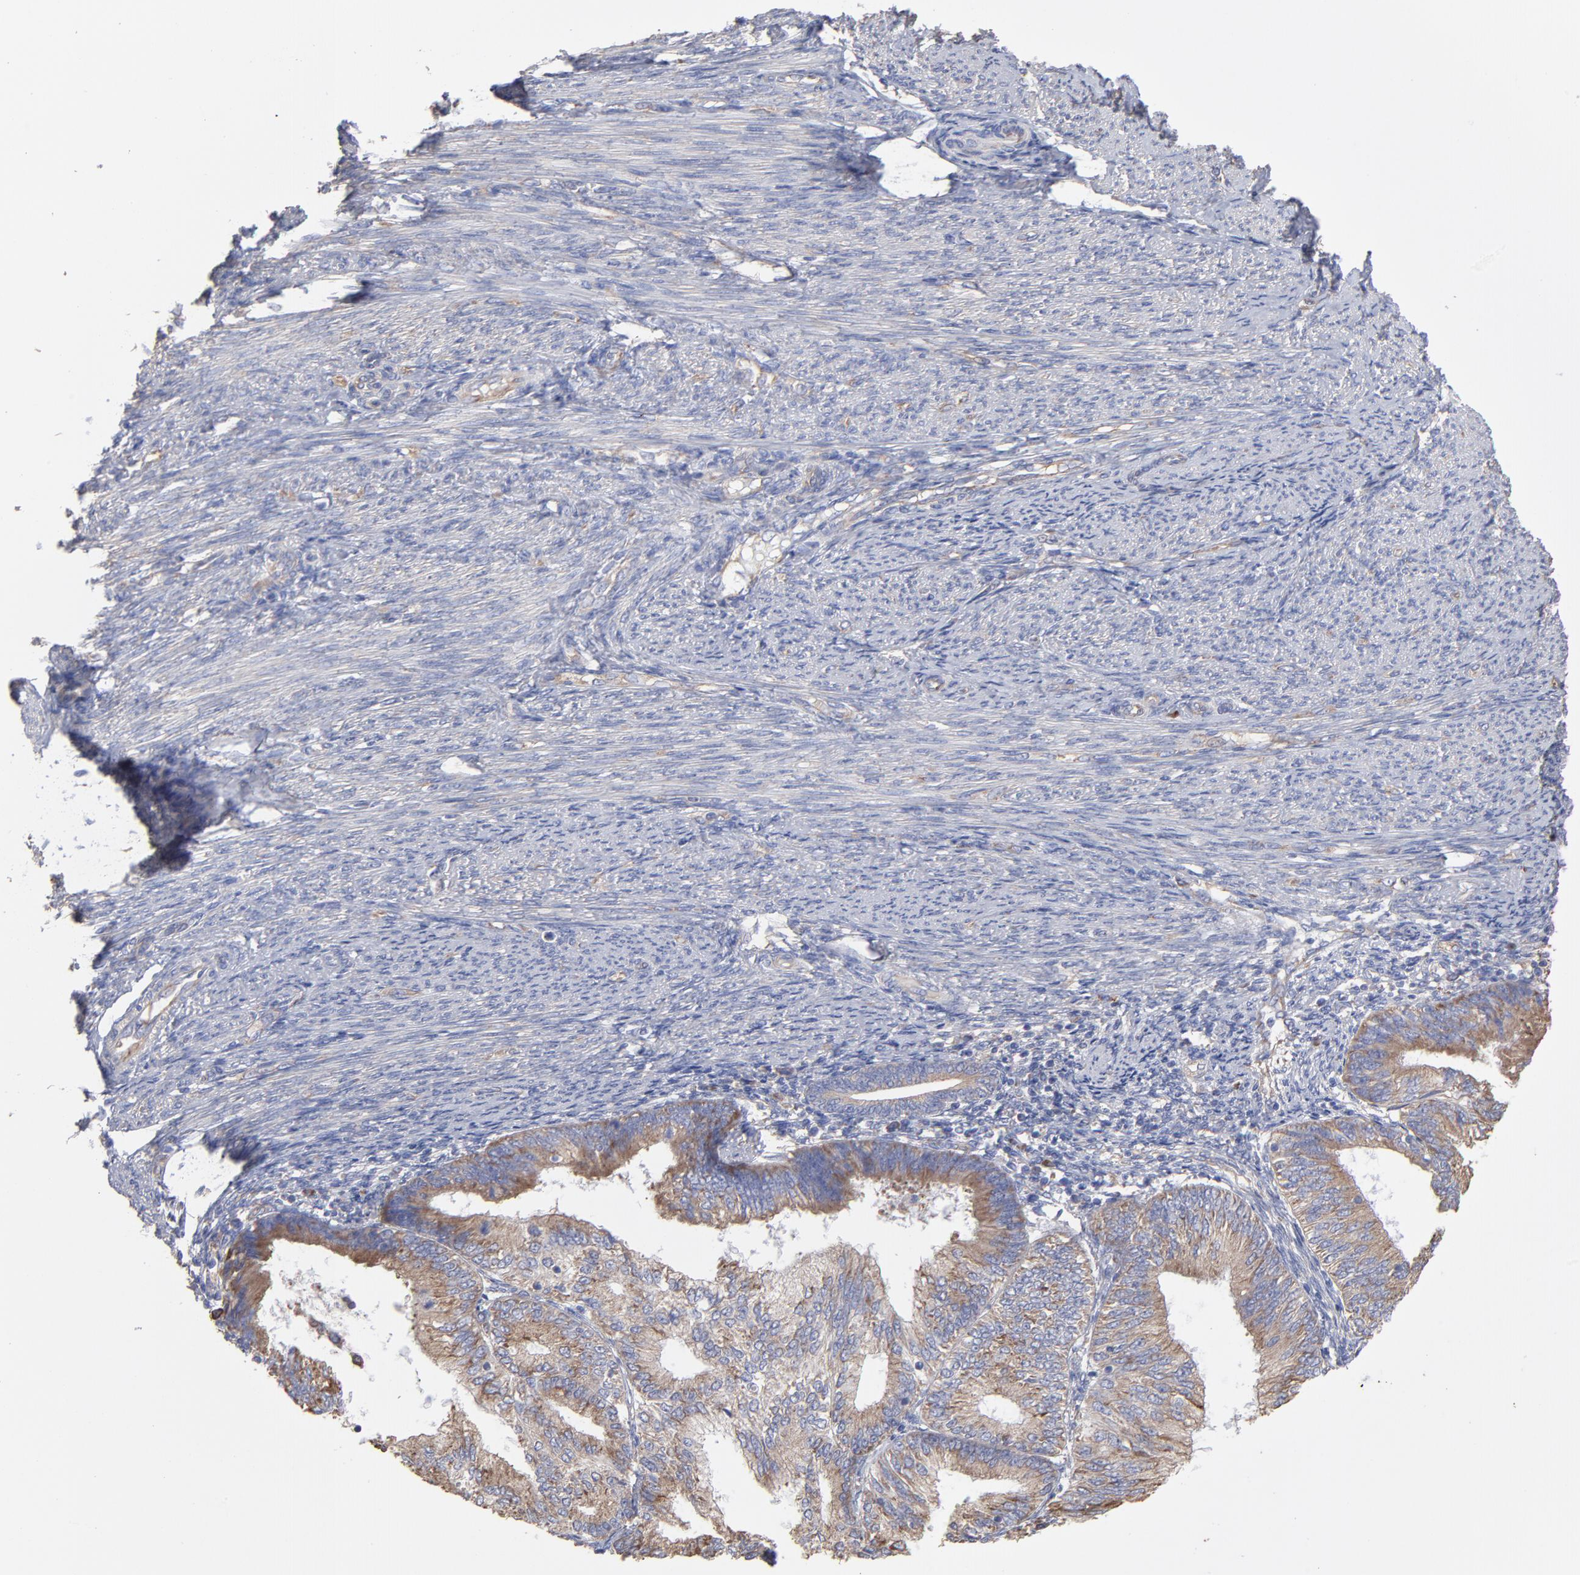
{"staining": {"intensity": "moderate", "quantity": ">75%", "location": "cytoplasmic/membranous"}, "tissue": "endometrial cancer", "cell_type": "Tumor cells", "image_type": "cancer", "snomed": [{"axis": "morphology", "description": "Adenocarcinoma, NOS"}, {"axis": "topography", "description": "Endometrium"}], "caption": "Immunohistochemical staining of human adenocarcinoma (endometrial) reveals moderate cytoplasmic/membranous protein expression in approximately >75% of tumor cells. (Brightfield microscopy of DAB IHC at high magnification).", "gene": "RPL3", "patient": {"sex": "female", "age": 55}}